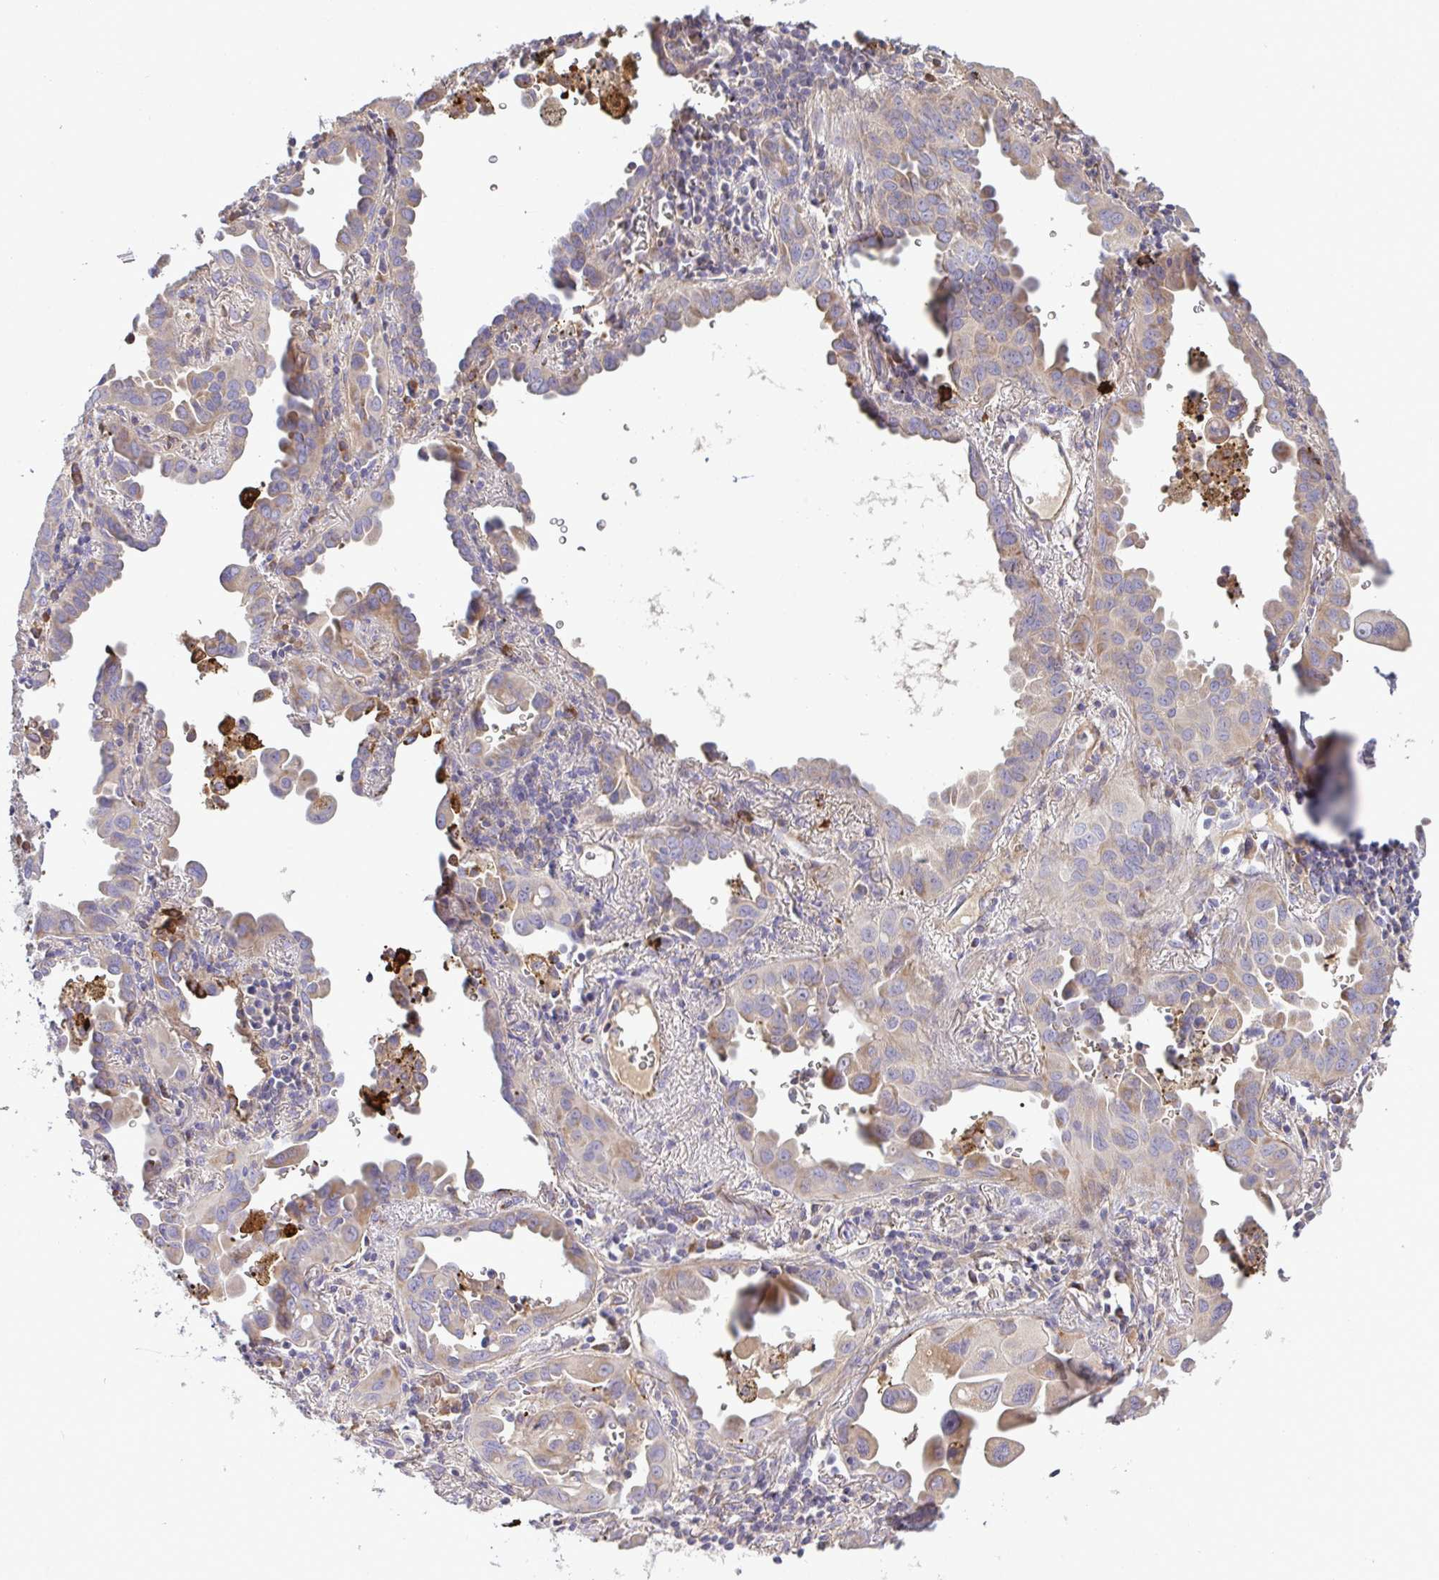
{"staining": {"intensity": "weak", "quantity": ">75%", "location": "cytoplasmic/membranous"}, "tissue": "lung cancer", "cell_type": "Tumor cells", "image_type": "cancer", "snomed": [{"axis": "morphology", "description": "Adenocarcinoma, NOS"}, {"axis": "topography", "description": "Lung"}], "caption": "Lung adenocarcinoma stained for a protein (brown) shows weak cytoplasmic/membranous positive staining in about >75% of tumor cells.", "gene": "GRID2", "patient": {"sex": "male", "age": 68}}